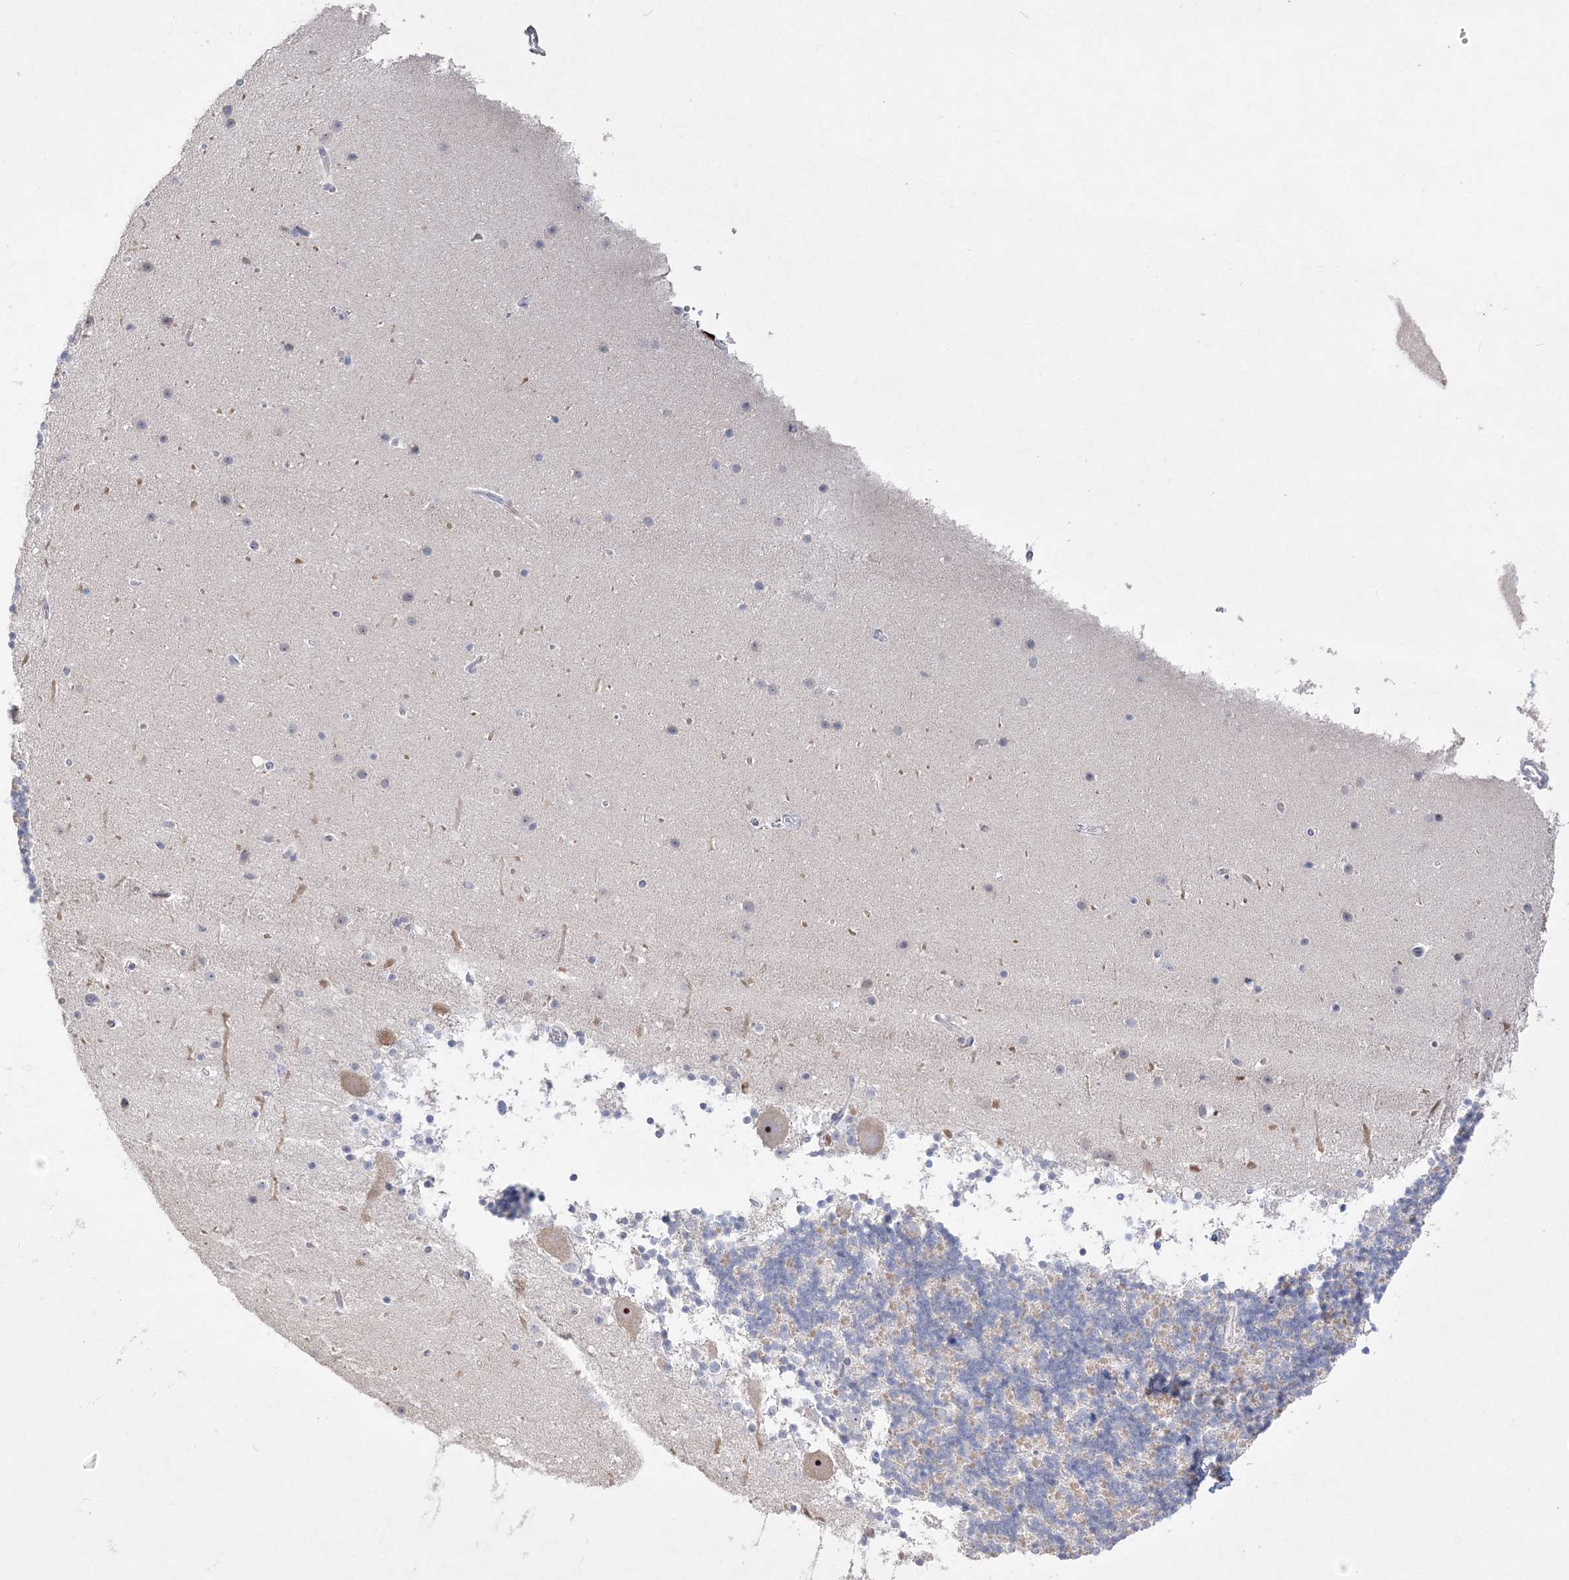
{"staining": {"intensity": "negative", "quantity": "none", "location": "none"}, "tissue": "cerebellum", "cell_type": "Cells in granular layer", "image_type": "normal", "snomed": [{"axis": "morphology", "description": "Normal tissue, NOS"}, {"axis": "topography", "description": "Cerebellum"}], "caption": "IHC photomicrograph of benign cerebellum stained for a protein (brown), which demonstrates no positivity in cells in granular layer. (DAB immunohistochemistry, high magnification).", "gene": "NOP16", "patient": {"sex": "male", "age": 57}}